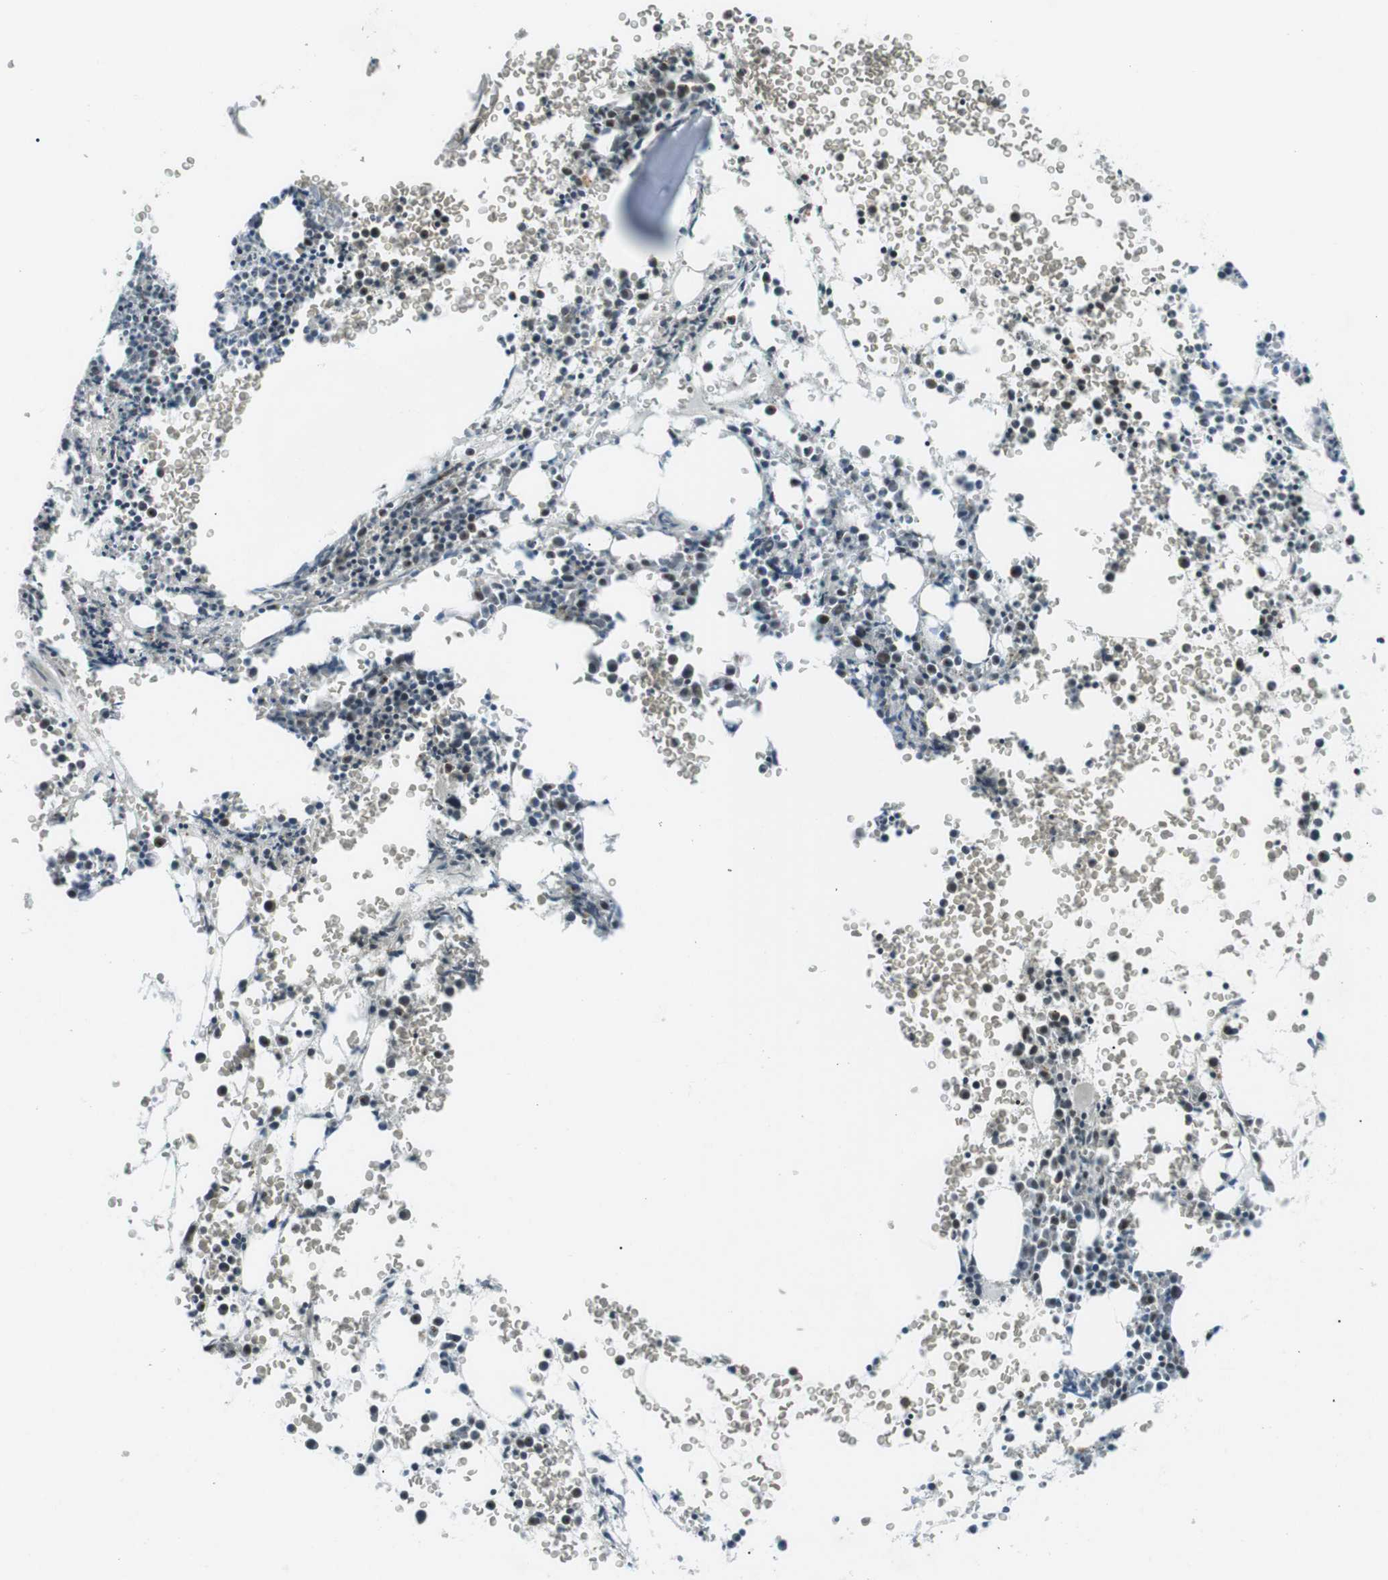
{"staining": {"intensity": "moderate", "quantity": "<25%", "location": "nuclear"}, "tissue": "bone marrow", "cell_type": "Hematopoietic cells", "image_type": "normal", "snomed": [{"axis": "morphology", "description": "Normal tissue, NOS"}, {"axis": "morphology", "description": "Inflammation, NOS"}, {"axis": "topography", "description": "Bone marrow"}], "caption": "The image exhibits a brown stain indicating the presence of a protein in the nuclear of hematopoietic cells in bone marrow.", "gene": "PJA1", "patient": {"sex": "female", "age": 56}}